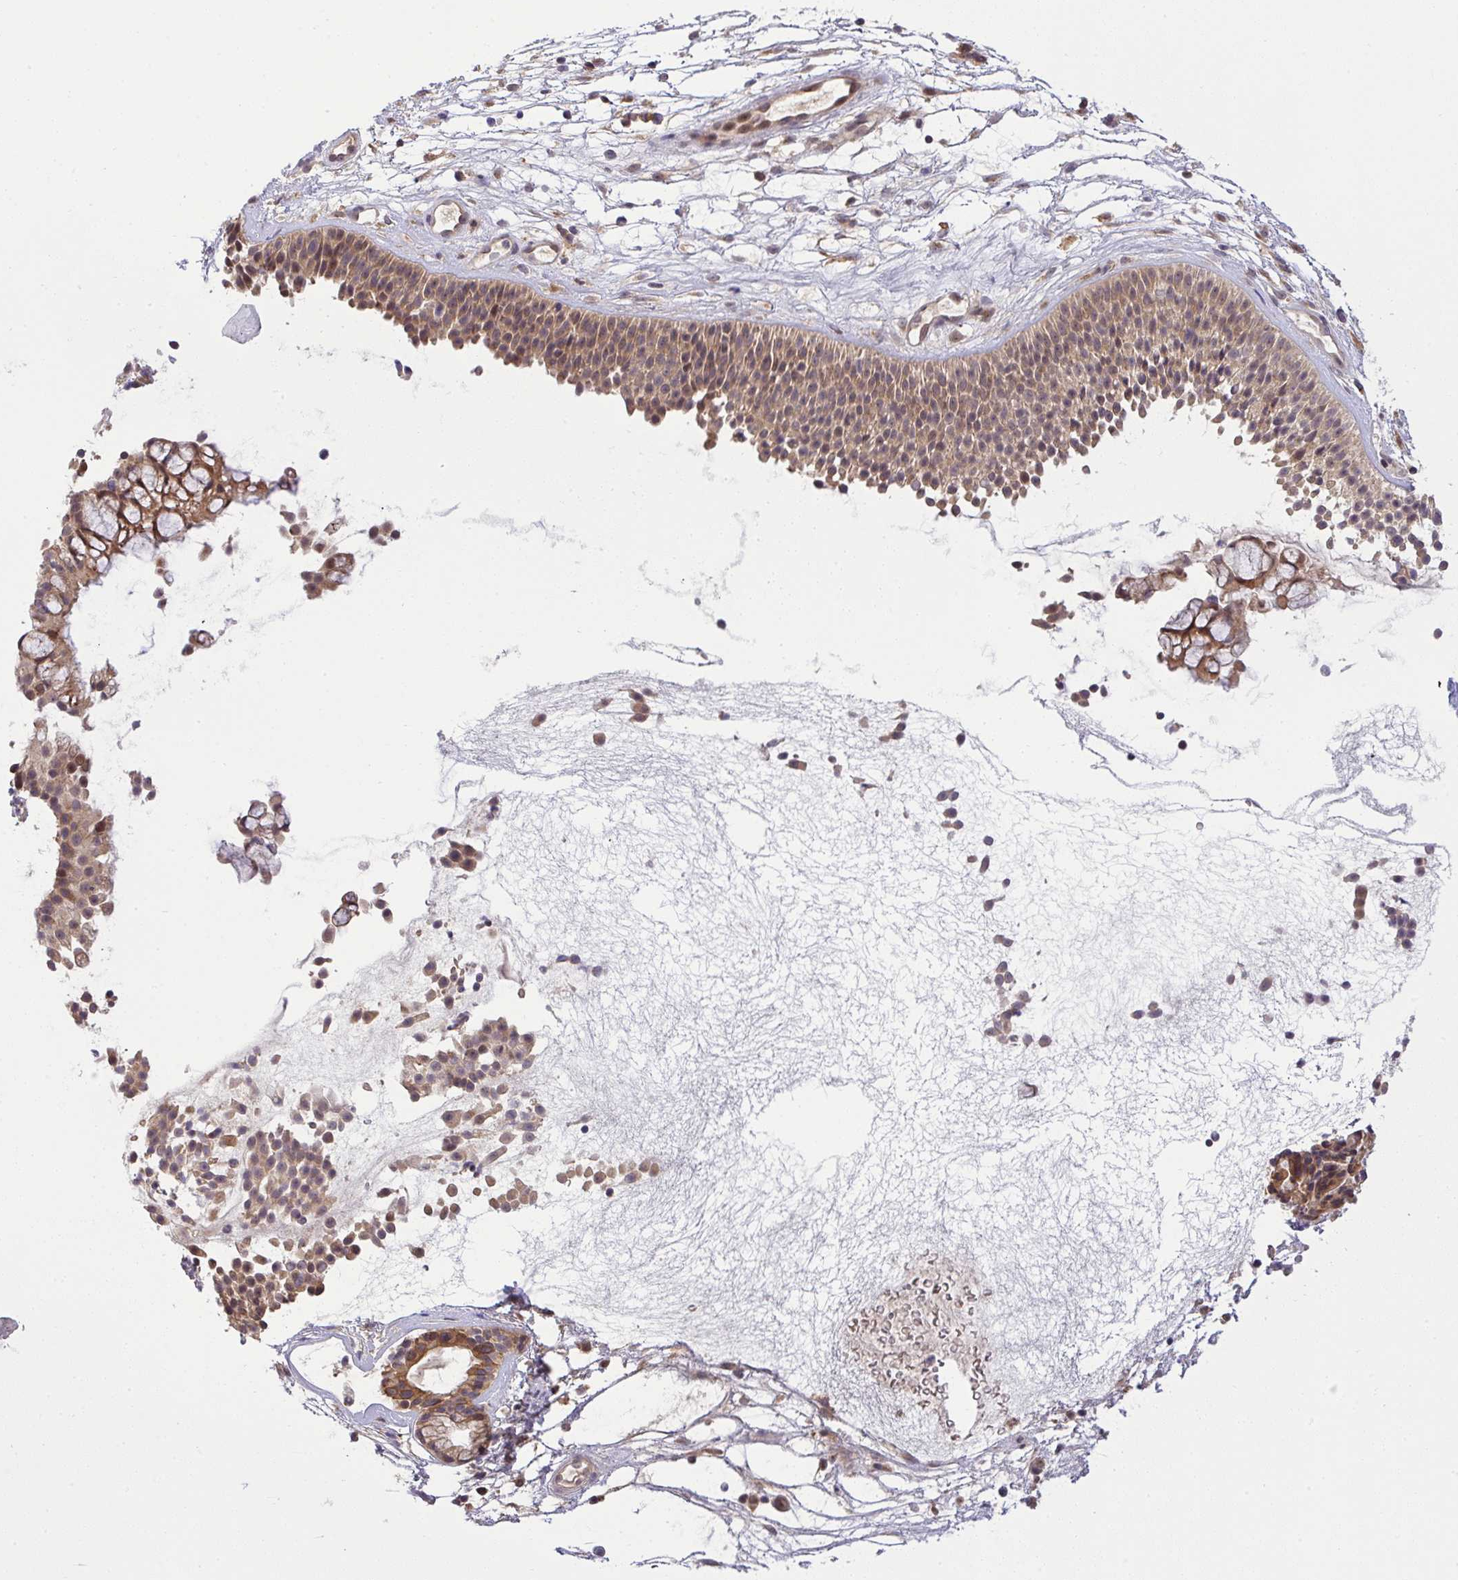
{"staining": {"intensity": "moderate", "quantity": ">75%", "location": "cytoplasmic/membranous"}, "tissue": "nasopharynx", "cell_type": "Respiratory epithelial cells", "image_type": "normal", "snomed": [{"axis": "morphology", "description": "Normal tissue, NOS"}, {"axis": "topography", "description": "Nasopharynx"}], "caption": "Human nasopharynx stained with a brown dye demonstrates moderate cytoplasmic/membranous positive staining in approximately >75% of respiratory epithelial cells.", "gene": "SLC9A6", "patient": {"sex": "male", "age": 56}}